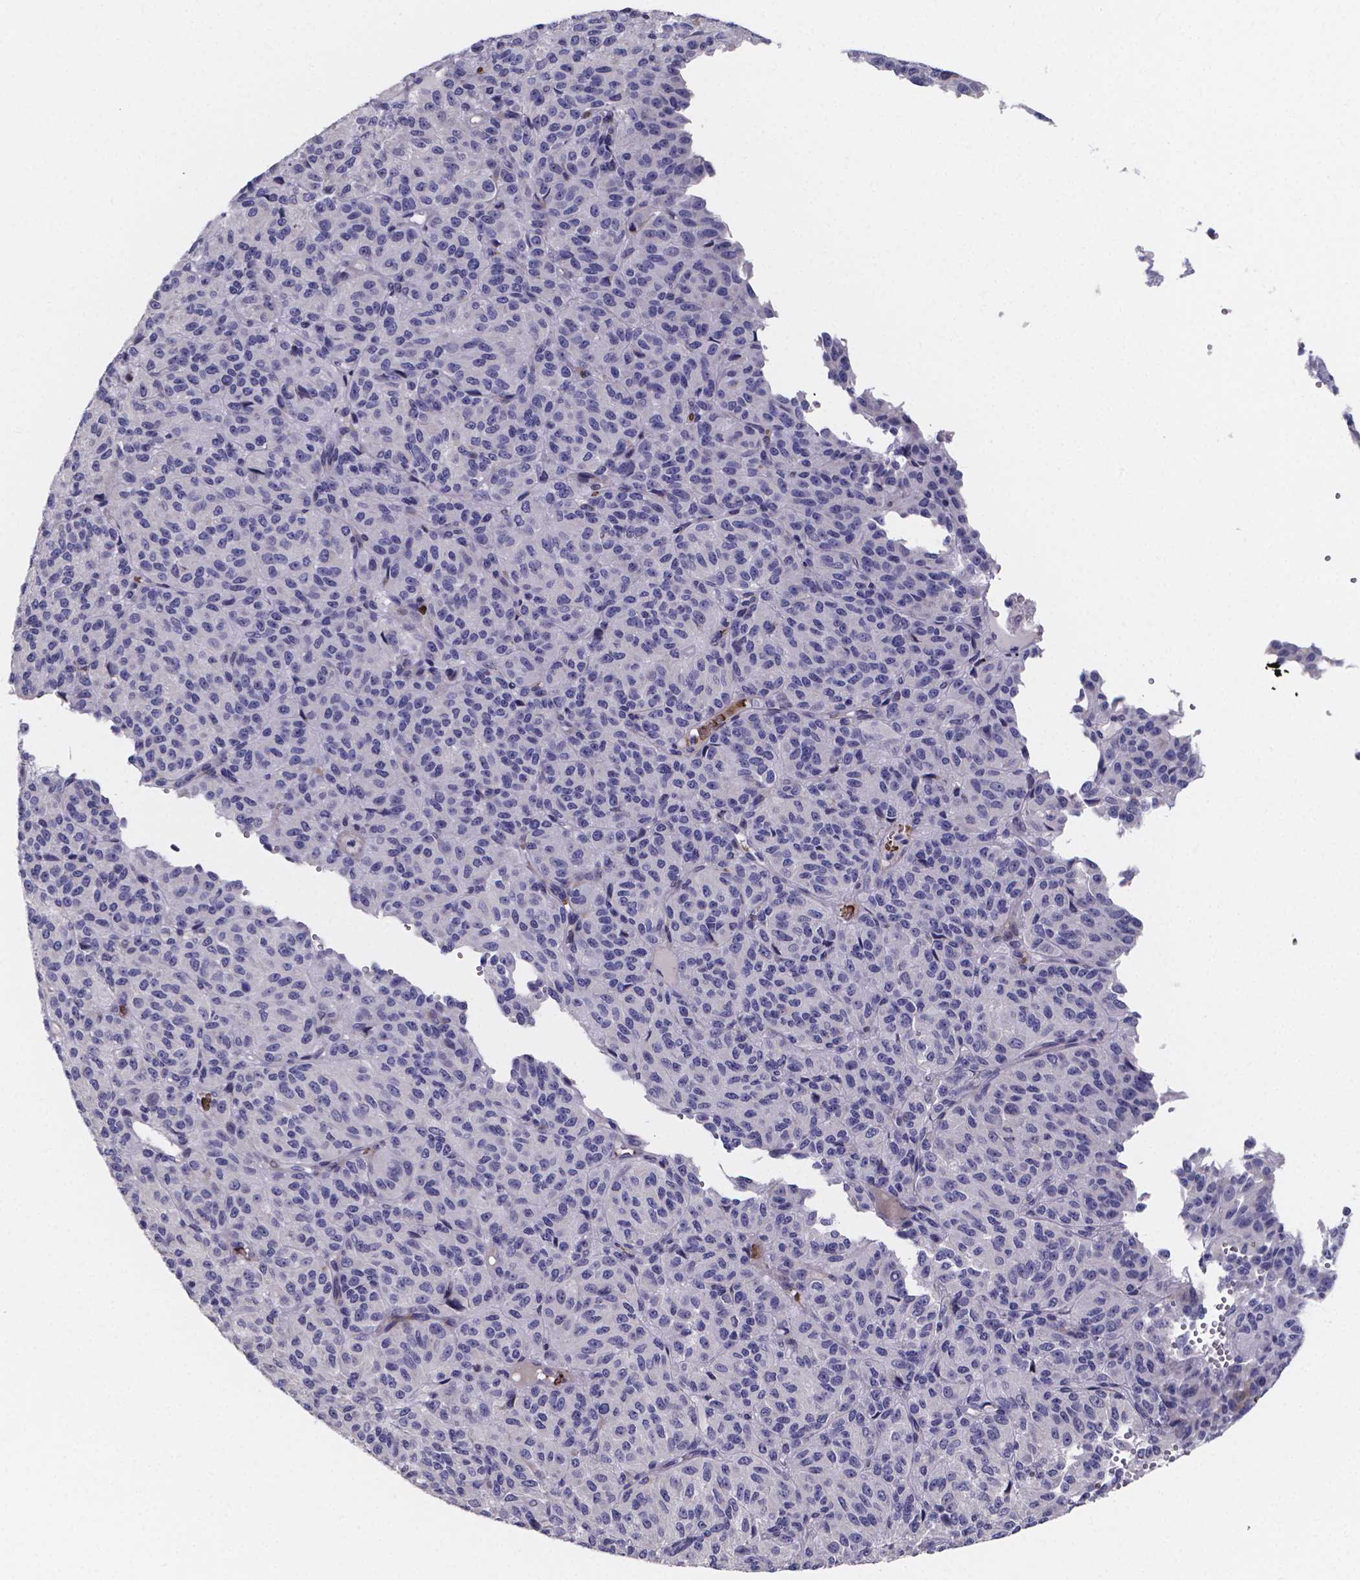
{"staining": {"intensity": "negative", "quantity": "none", "location": "none"}, "tissue": "melanoma", "cell_type": "Tumor cells", "image_type": "cancer", "snomed": [{"axis": "morphology", "description": "Malignant melanoma, Metastatic site"}, {"axis": "topography", "description": "Brain"}], "caption": "IHC of human malignant melanoma (metastatic site) reveals no staining in tumor cells. Brightfield microscopy of immunohistochemistry stained with DAB (3,3'-diaminobenzidine) (brown) and hematoxylin (blue), captured at high magnification.", "gene": "GABRA3", "patient": {"sex": "female", "age": 56}}